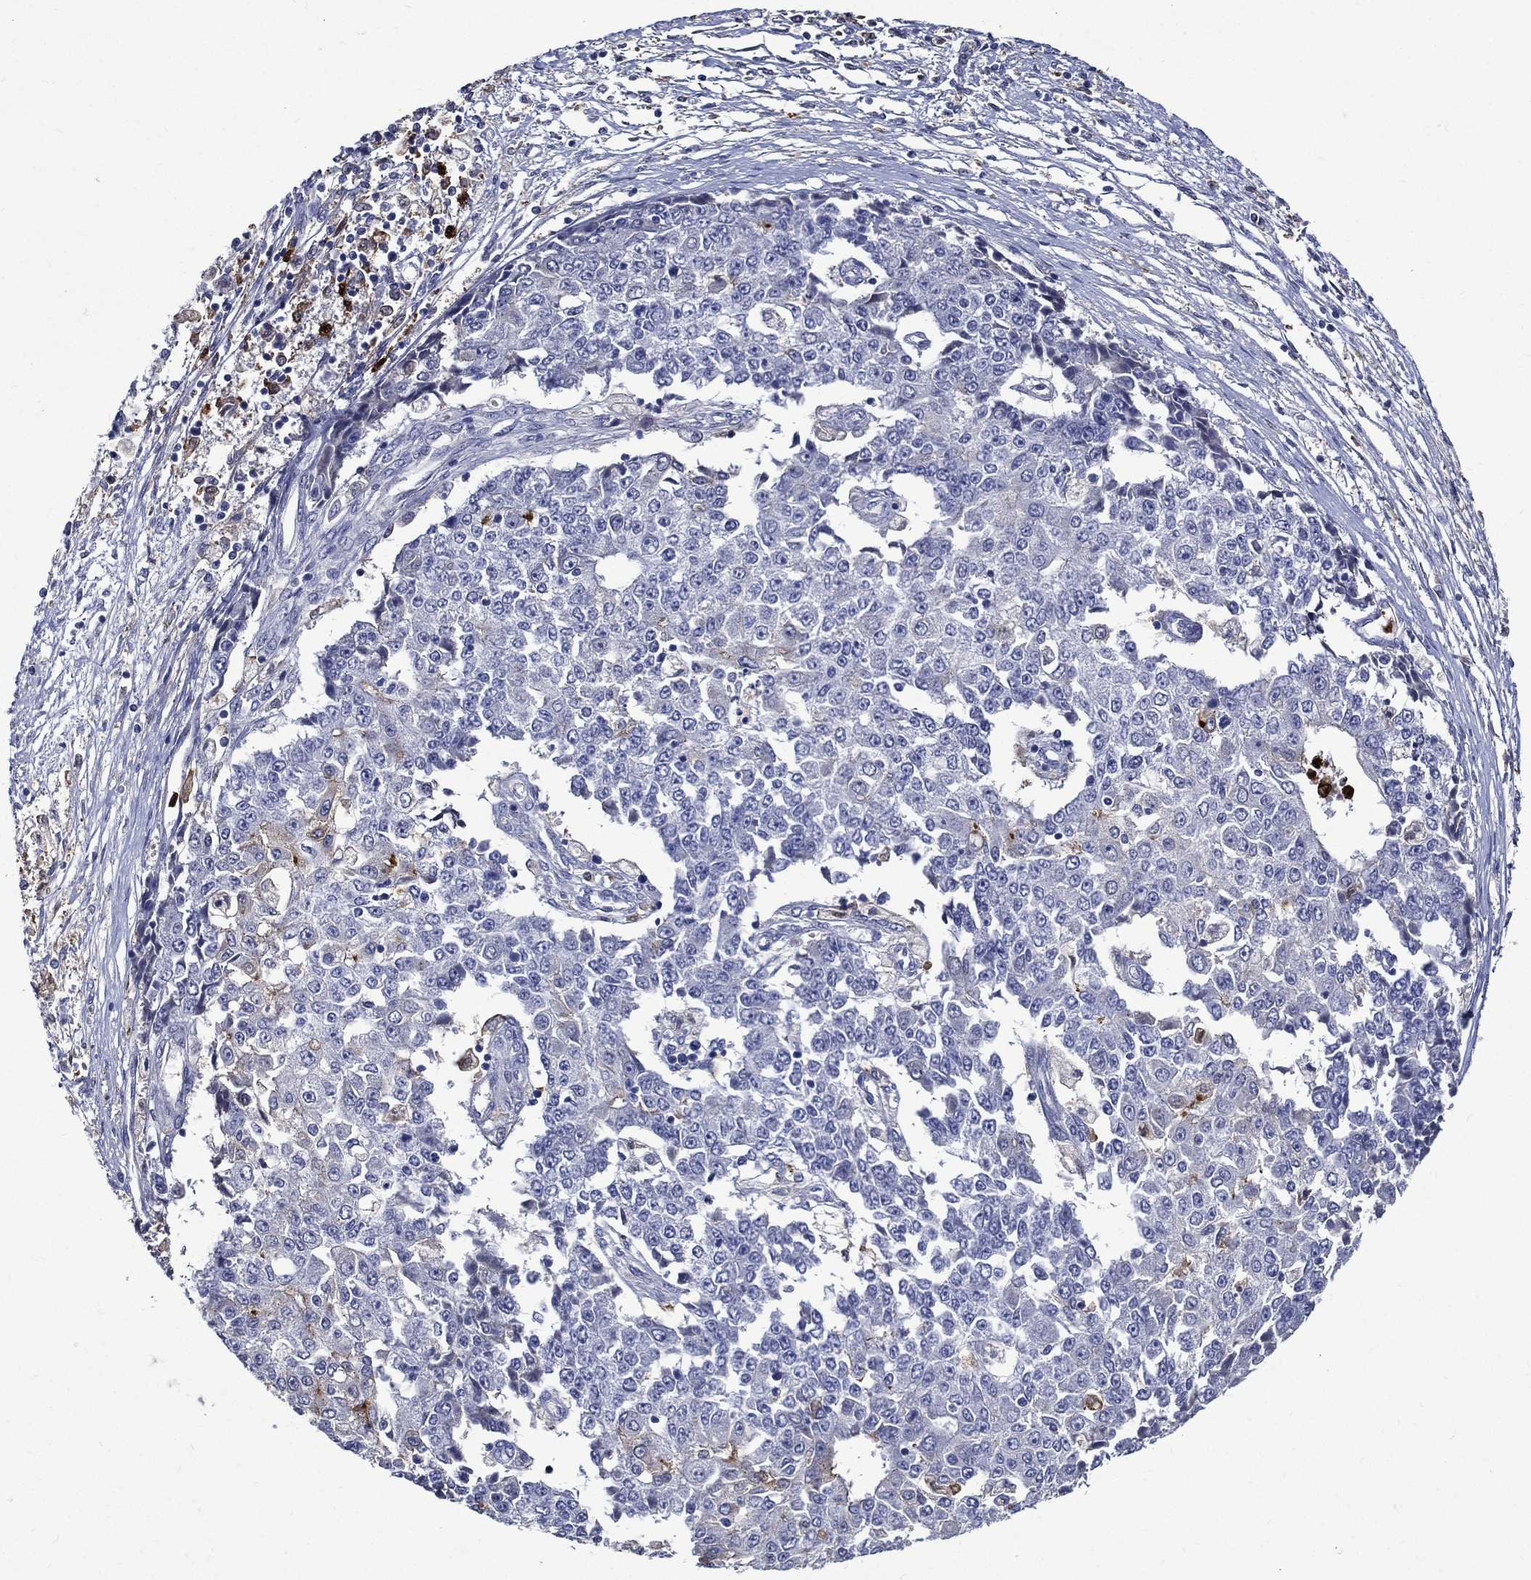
{"staining": {"intensity": "negative", "quantity": "none", "location": "none"}, "tissue": "ovarian cancer", "cell_type": "Tumor cells", "image_type": "cancer", "snomed": [{"axis": "morphology", "description": "Carcinoma, endometroid"}, {"axis": "topography", "description": "Ovary"}], "caption": "A high-resolution histopathology image shows immunohistochemistry staining of ovarian cancer, which demonstrates no significant positivity in tumor cells.", "gene": "GPR171", "patient": {"sex": "female", "age": 42}}